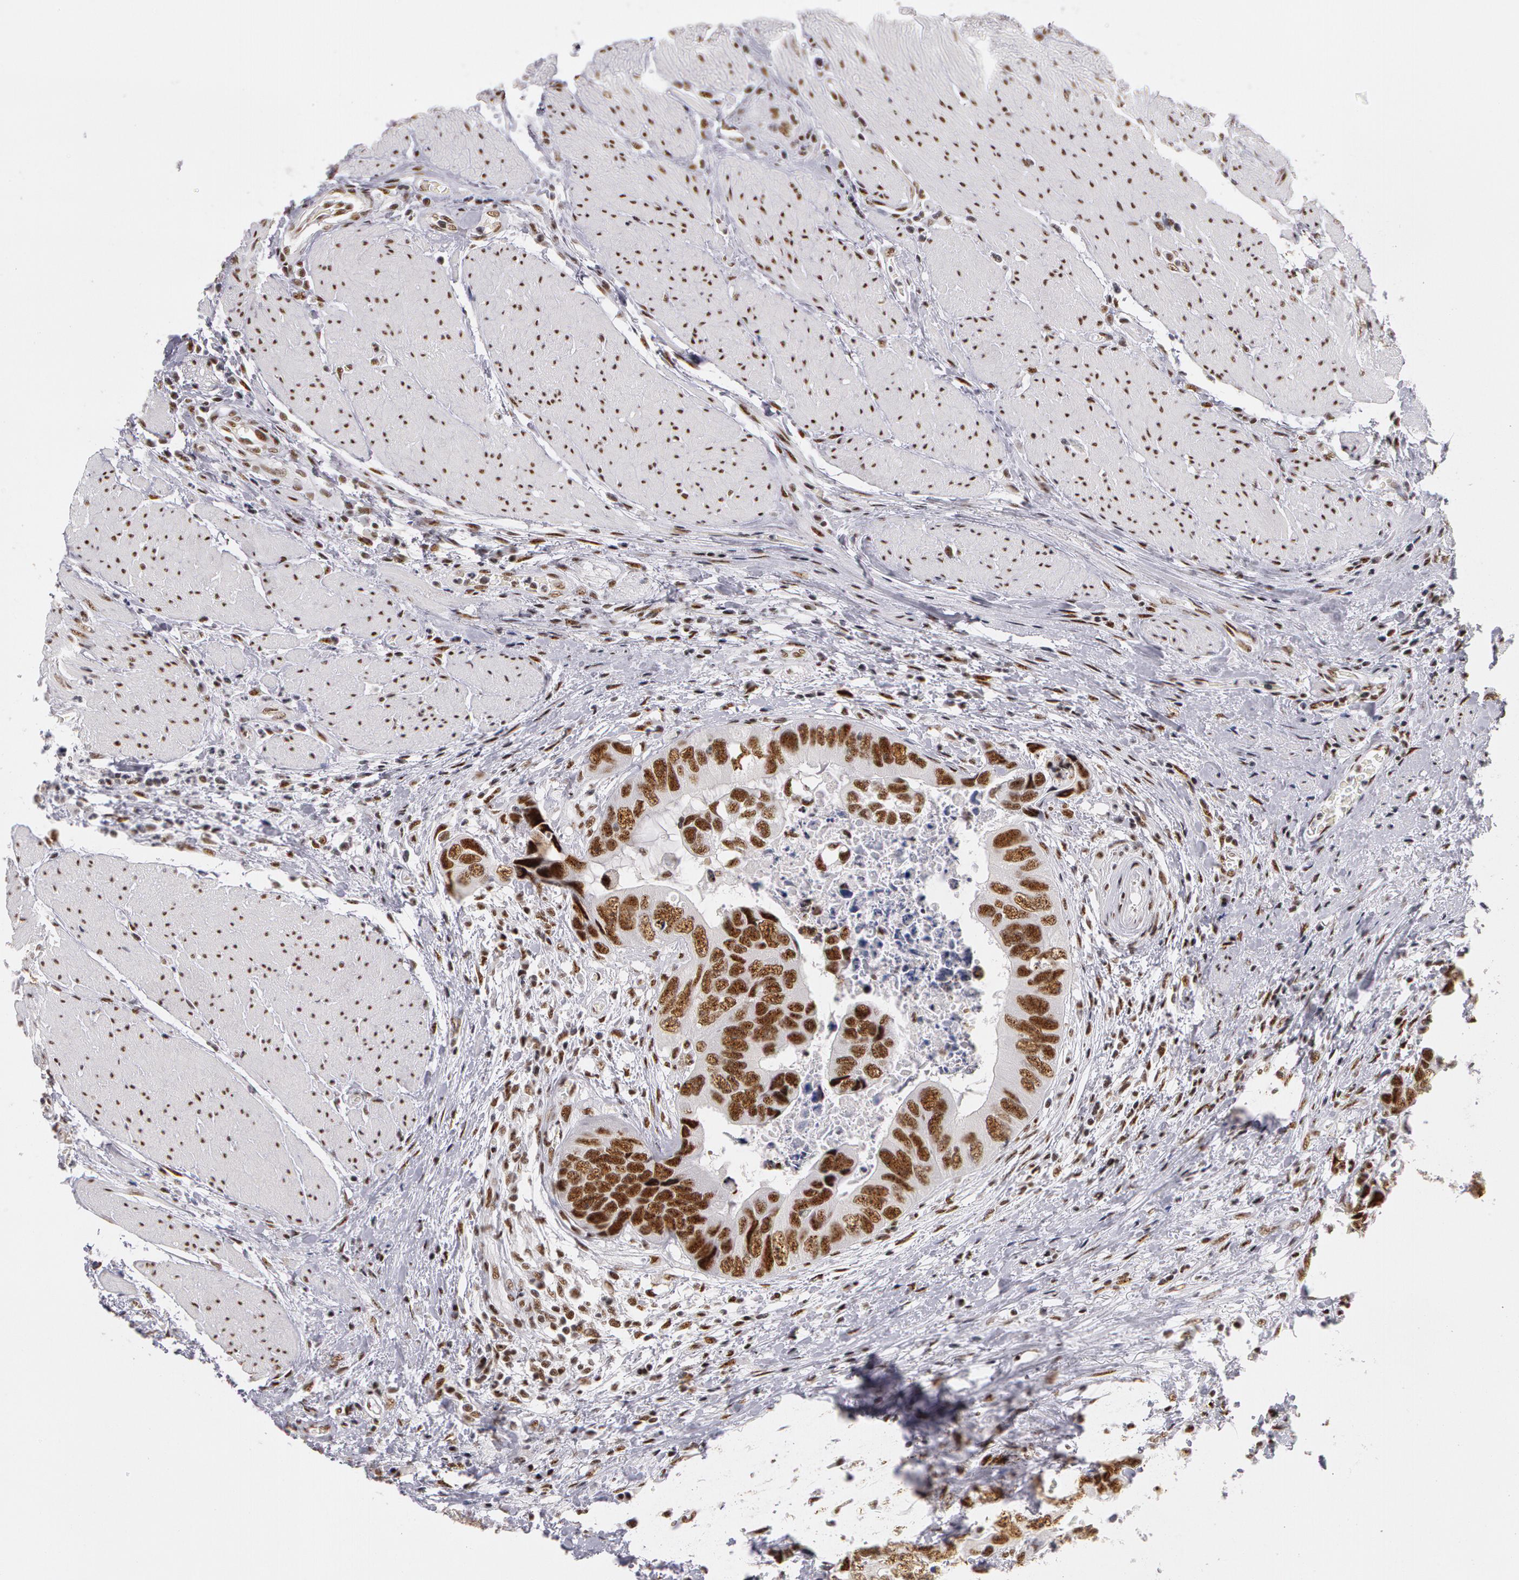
{"staining": {"intensity": "moderate", "quantity": ">75%", "location": "nuclear"}, "tissue": "colorectal cancer", "cell_type": "Tumor cells", "image_type": "cancer", "snomed": [{"axis": "morphology", "description": "Adenocarcinoma, NOS"}, {"axis": "topography", "description": "Rectum"}], "caption": "Colorectal cancer (adenocarcinoma) tissue reveals moderate nuclear expression in about >75% of tumor cells, visualized by immunohistochemistry.", "gene": "PNN", "patient": {"sex": "female", "age": 67}}